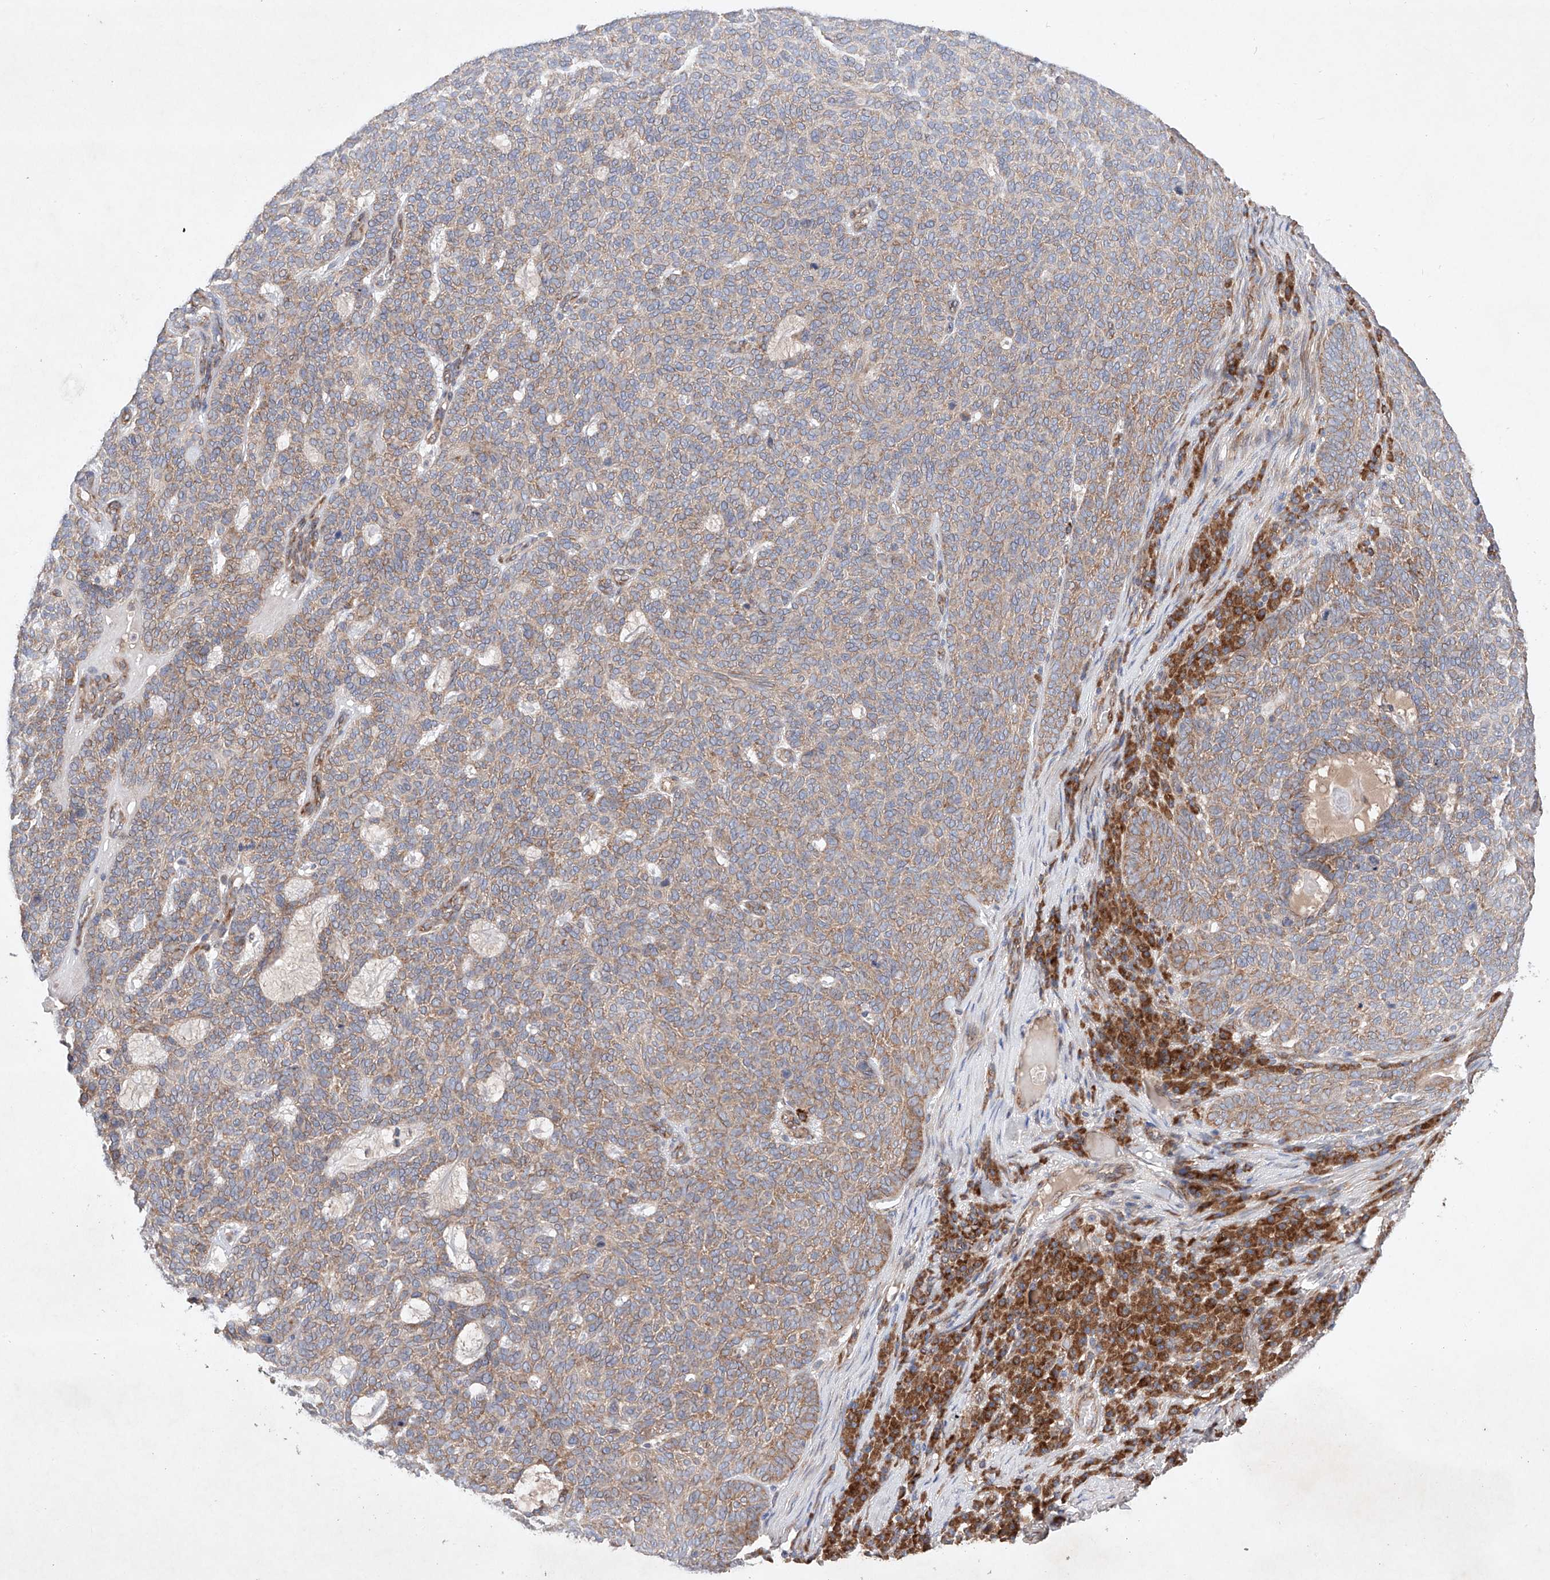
{"staining": {"intensity": "moderate", "quantity": ">75%", "location": "cytoplasmic/membranous"}, "tissue": "skin cancer", "cell_type": "Tumor cells", "image_type": "cancer", "snomed": [{"axis": "morphology", "description": "Squamous cell carcinoma, NOS"}, {"axis": "topography", "description": "Skin"}], "caption": "Immunohistochemistry (IHC) staining of skin squamous cell carcinoma, which shows medium levels of moderate cytoplasmic/membranous positivity in approximately >75% of tumor cells indicating moderate cytoplasmic/membranous protein positivity. The staining was performed using DAB (3,3'-diaminobenzidine) (brown) for protein detection and nuclei were counterstained in hematoxylin (blue).", "gene": "FASTK", "patient": {"sex": "female", "age": 90}}